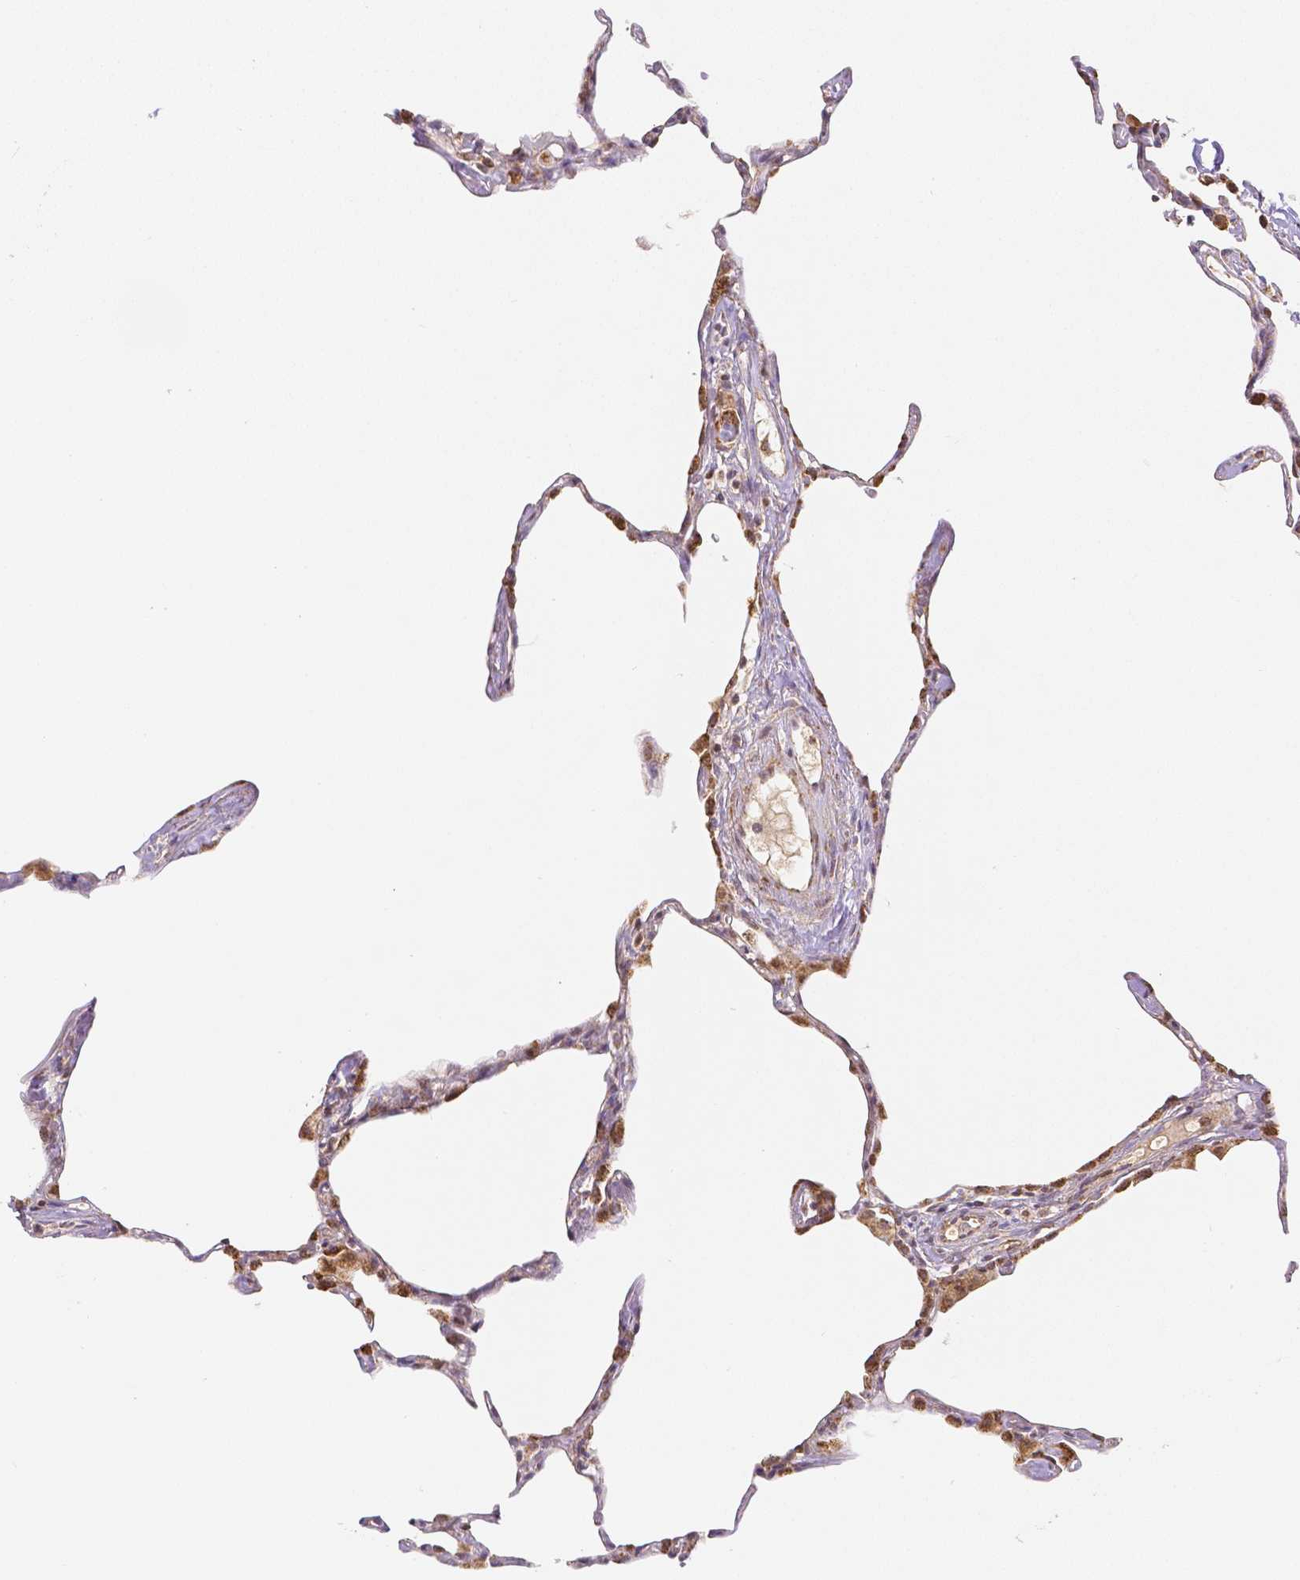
{"staining": {"intensity": "moderate", "quantity": "<25%", "location": "nuclear"}, "tissue": "lung", "cell_type": "Alveolar cells", "image_type": "normal", "snomed": [{"axis": "morphology", "description": "Normal tissue, NOS"}, {"axis": "topography", "description": "Lung"}], "caption": "The photomicrograph demonstrates immunohistochemical staining of benign lung. There is moderate nuclear expression is appreciated in approximately <25% of alveolar cells.", "gene": "RHOT1", "patient": {"sex": "male", "age": 65}}